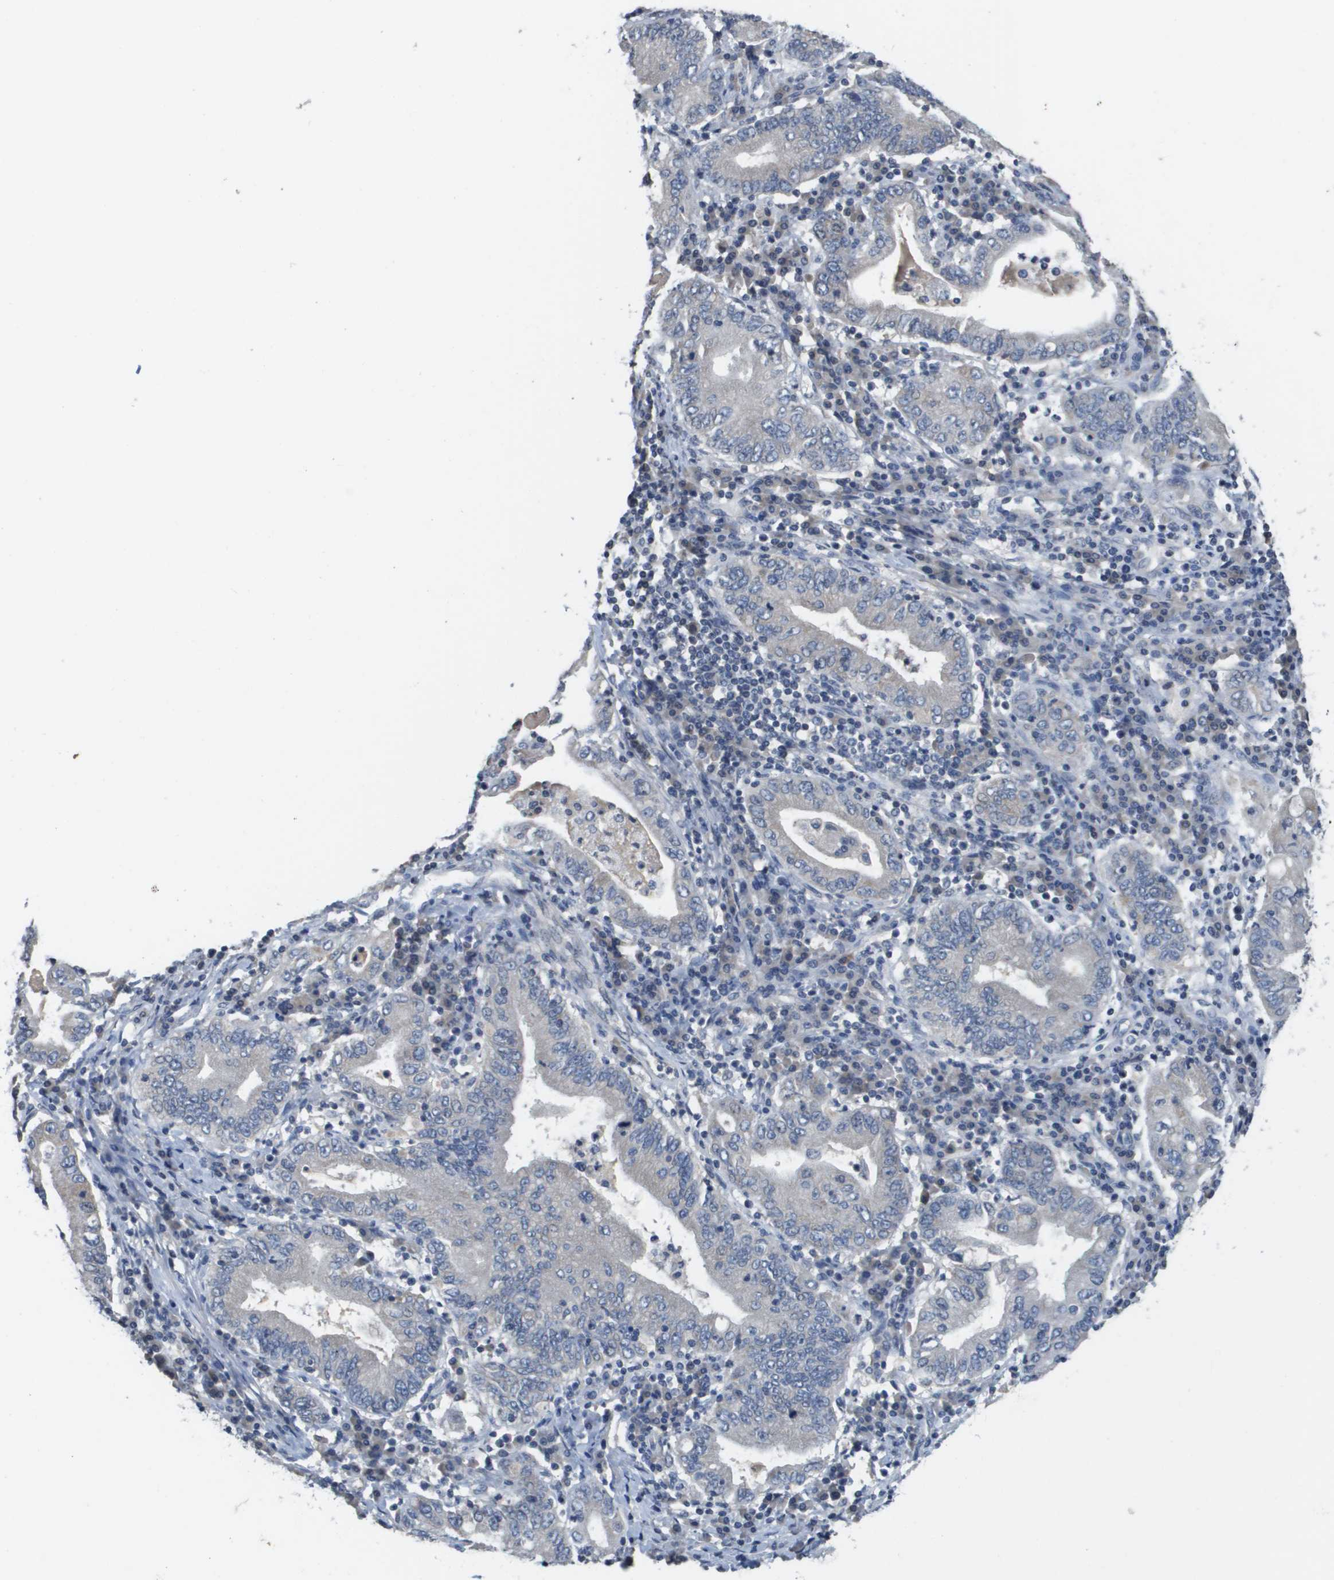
{"staining": {"intensity": "negative", "quantity": "none", "location": "none"}, "tissue": "stomach cancer", "cell_type": "Tumor cells", "image_type": "cancer", "snomed": [{"axis": "morphology", "description": "Normal tissue, NOS"}, {"axis": "morphology", "description": "Adenocarcinoma, NOS"}, {"axis": "topography", "description": "Esophagus"}, {"axis": "topography", "description": "Stomach, upper"}, {"axis": "topography", "description": "Peripheral nerve tissue"}], "caption": "High magnification brightfield microscopy of adenocarcinoma (stomach) stained with DAB (3,3'-diaminobenzidine) (brown) and counterstained with hematoxylin (blue): tumor cells show no significant positivity.", "gene": "CAPN11", "patient": {"sex": "male", "age": 62}}